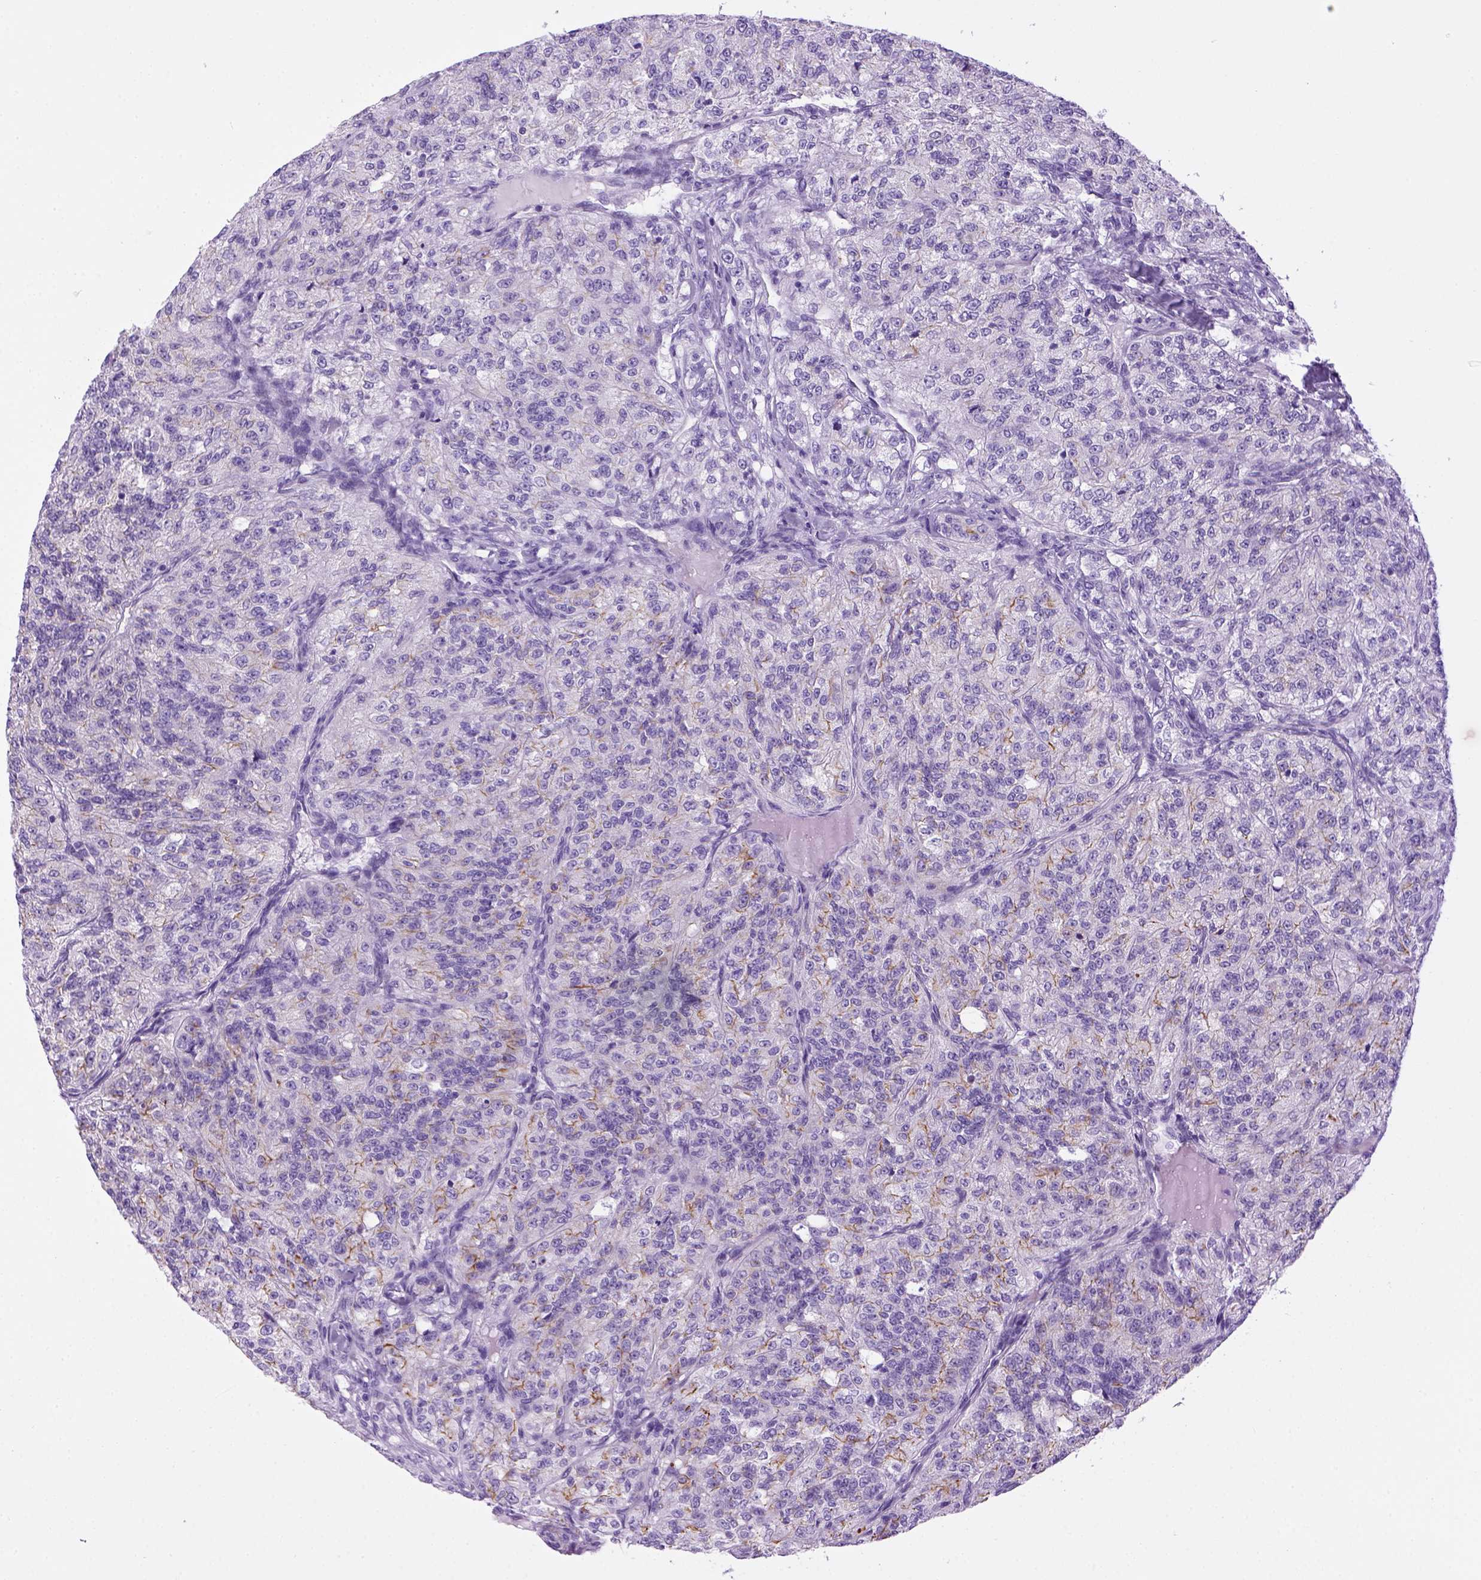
{"staining": {"intensity": "negative", "quantity": "none", "location": "none"}, "tissue": "renal cancer", "cell_type": "Tumor cells", "image_type": "cancer", "snomed": [{"axis": "morphology", "description": "Adenocarcinoma, NOS"}, {"axis": "topography", "description": "Kidney"}], "caption": "Immunohistochemistry (IHC) of renal adenocarcinoma shows no staining in tumor cells.", "gene": "SGCG", "patient": {"sex": "female", "age": 63}}